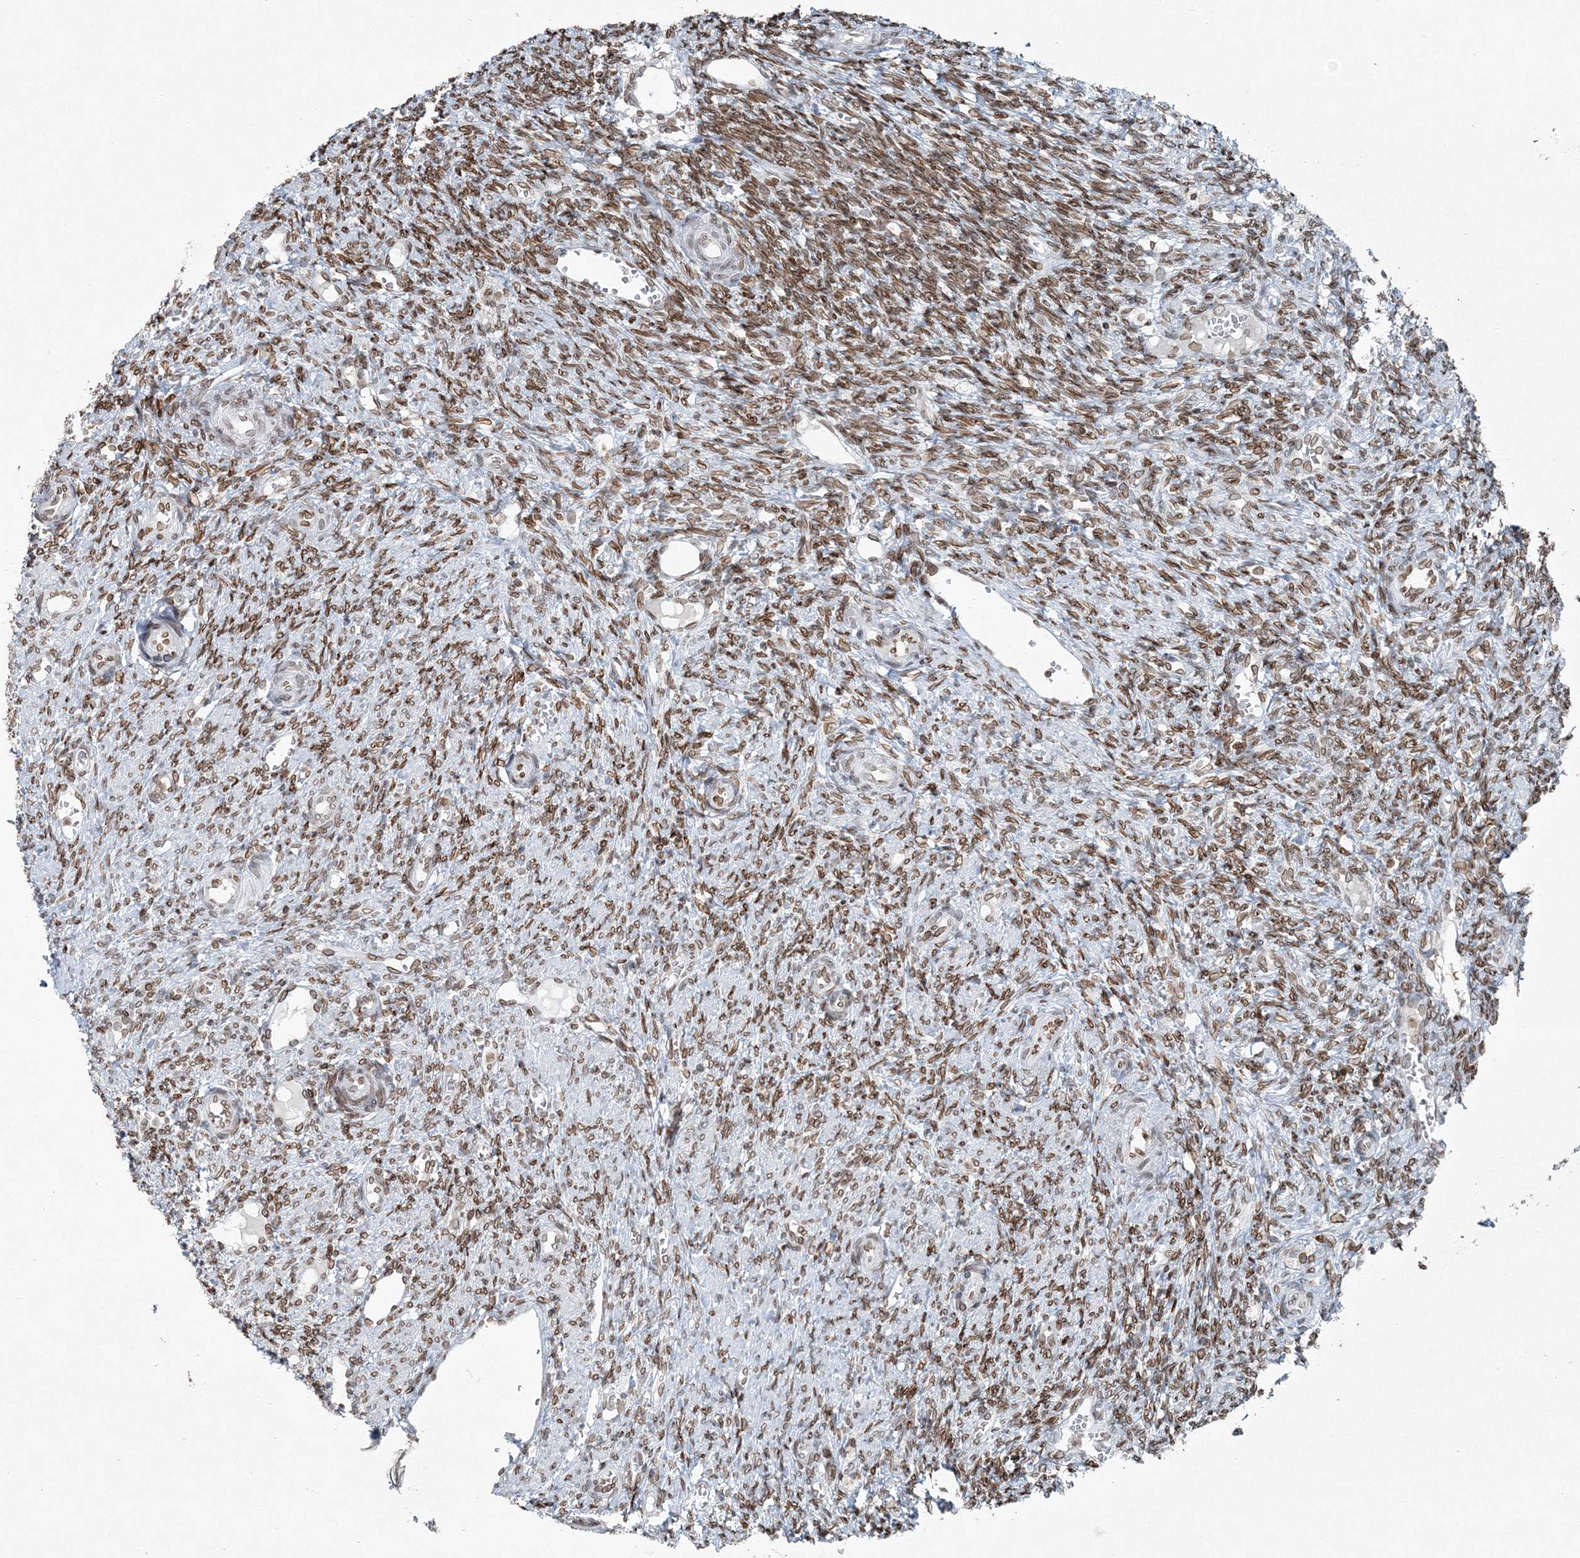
{"staining": {"intensity": "moderate", "quantity": ">75%", "location": "cytoplasmic/membranous,nuclear"}, "tissue": "ovary", "cell_type": "Ovarian stroma cells", "image_type": "normal", "snomed": [{"axis": "morphology", "description": "Normal tissue, NOS"}, {"axis": "topography", "description": "Ovary"}], "caption": "DAB immunohistochemical staining of benign ovary displays moderate cytoplasmic/membranous,nuclear protein positivity in approximately >75% of ovarian stroma cells. The staining is performed using DAB (3,3'-diaminobenzidine) brown chromogen to label protein expression. The nuclei are counter-stained blue using hematoxylin.", "gene": "GJD4", "patient": {"sex": "female", "age": 41}}